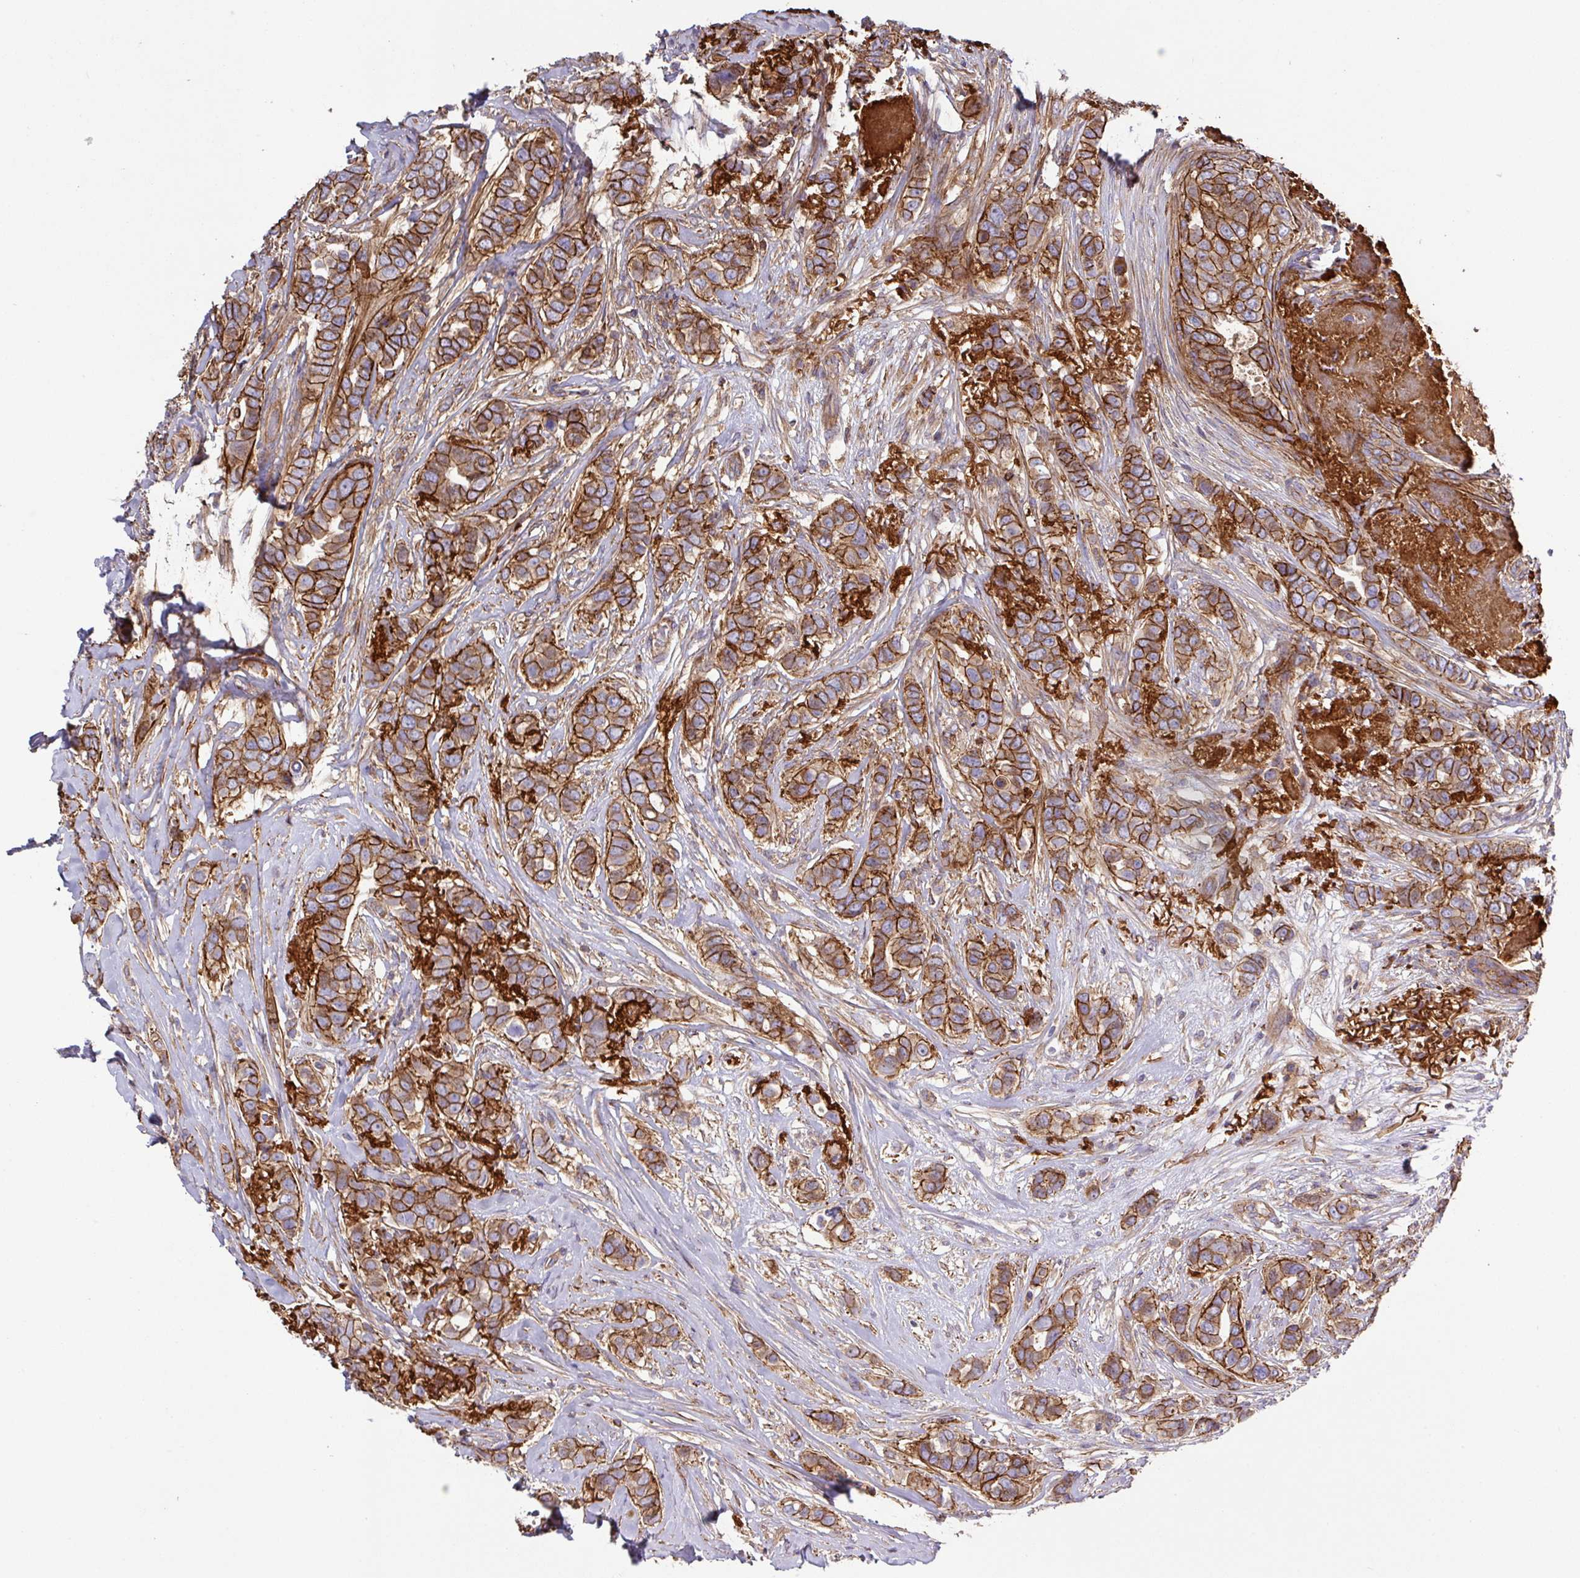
{"staining": {"intensity": "strong", "quantity": ">75%", "location": "cytoplasmic/membranous"}, "tissue": "breast cancer", "cell_type": "Tumor cells", "image_type": "cancer", "snomed": [{"axis": "morphology", "description": "Lobular carcinoma"}, {"axis": "topography", "description": "Breast"}], "caption": "Breast cancer was stained to show a protein in brown. There is high levels of strong cytoplasmic/membranous staining in approximately >75% of tumor cells.", "gene": "RIC1", "patient": {"sex": "female", "age": 51}}